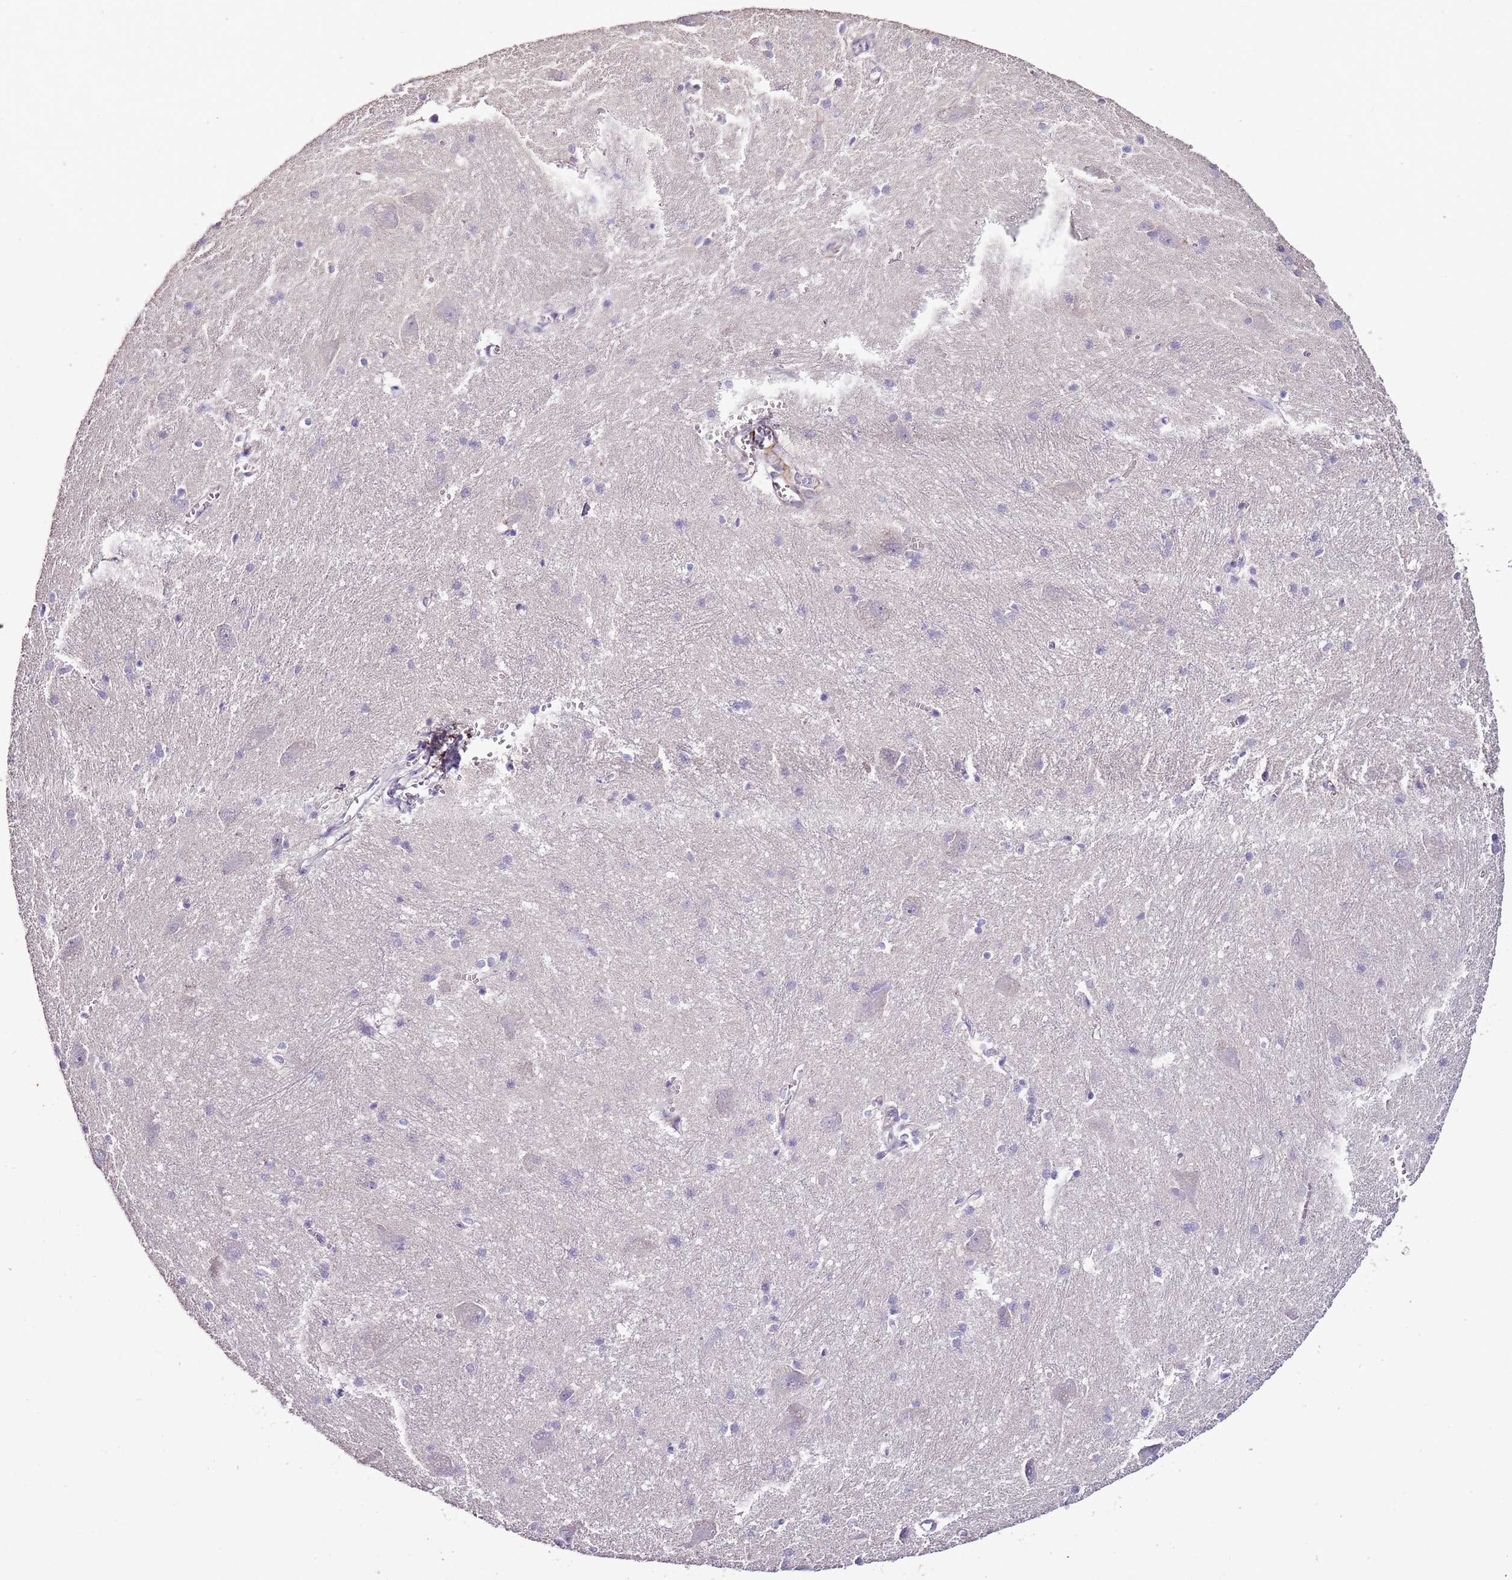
{"staining": {"intensity": "negative", "quantity": "none", "location": "none"}, "tissue": "caudate", "cell_type": "Glial cells", "image_type": "normal", "snomed": [{"axis": "morphology", "description": "Normal tissue, NOS"}, {"axis": "topography", "description": "Lateral ventricle wall"}], "caption": "This is a micrograph of IHC staining of unremarkable caudate, which shows no expression in glial cells.", "gene": "ZNF786", "patient": {"sex": "male", "age": 37}}